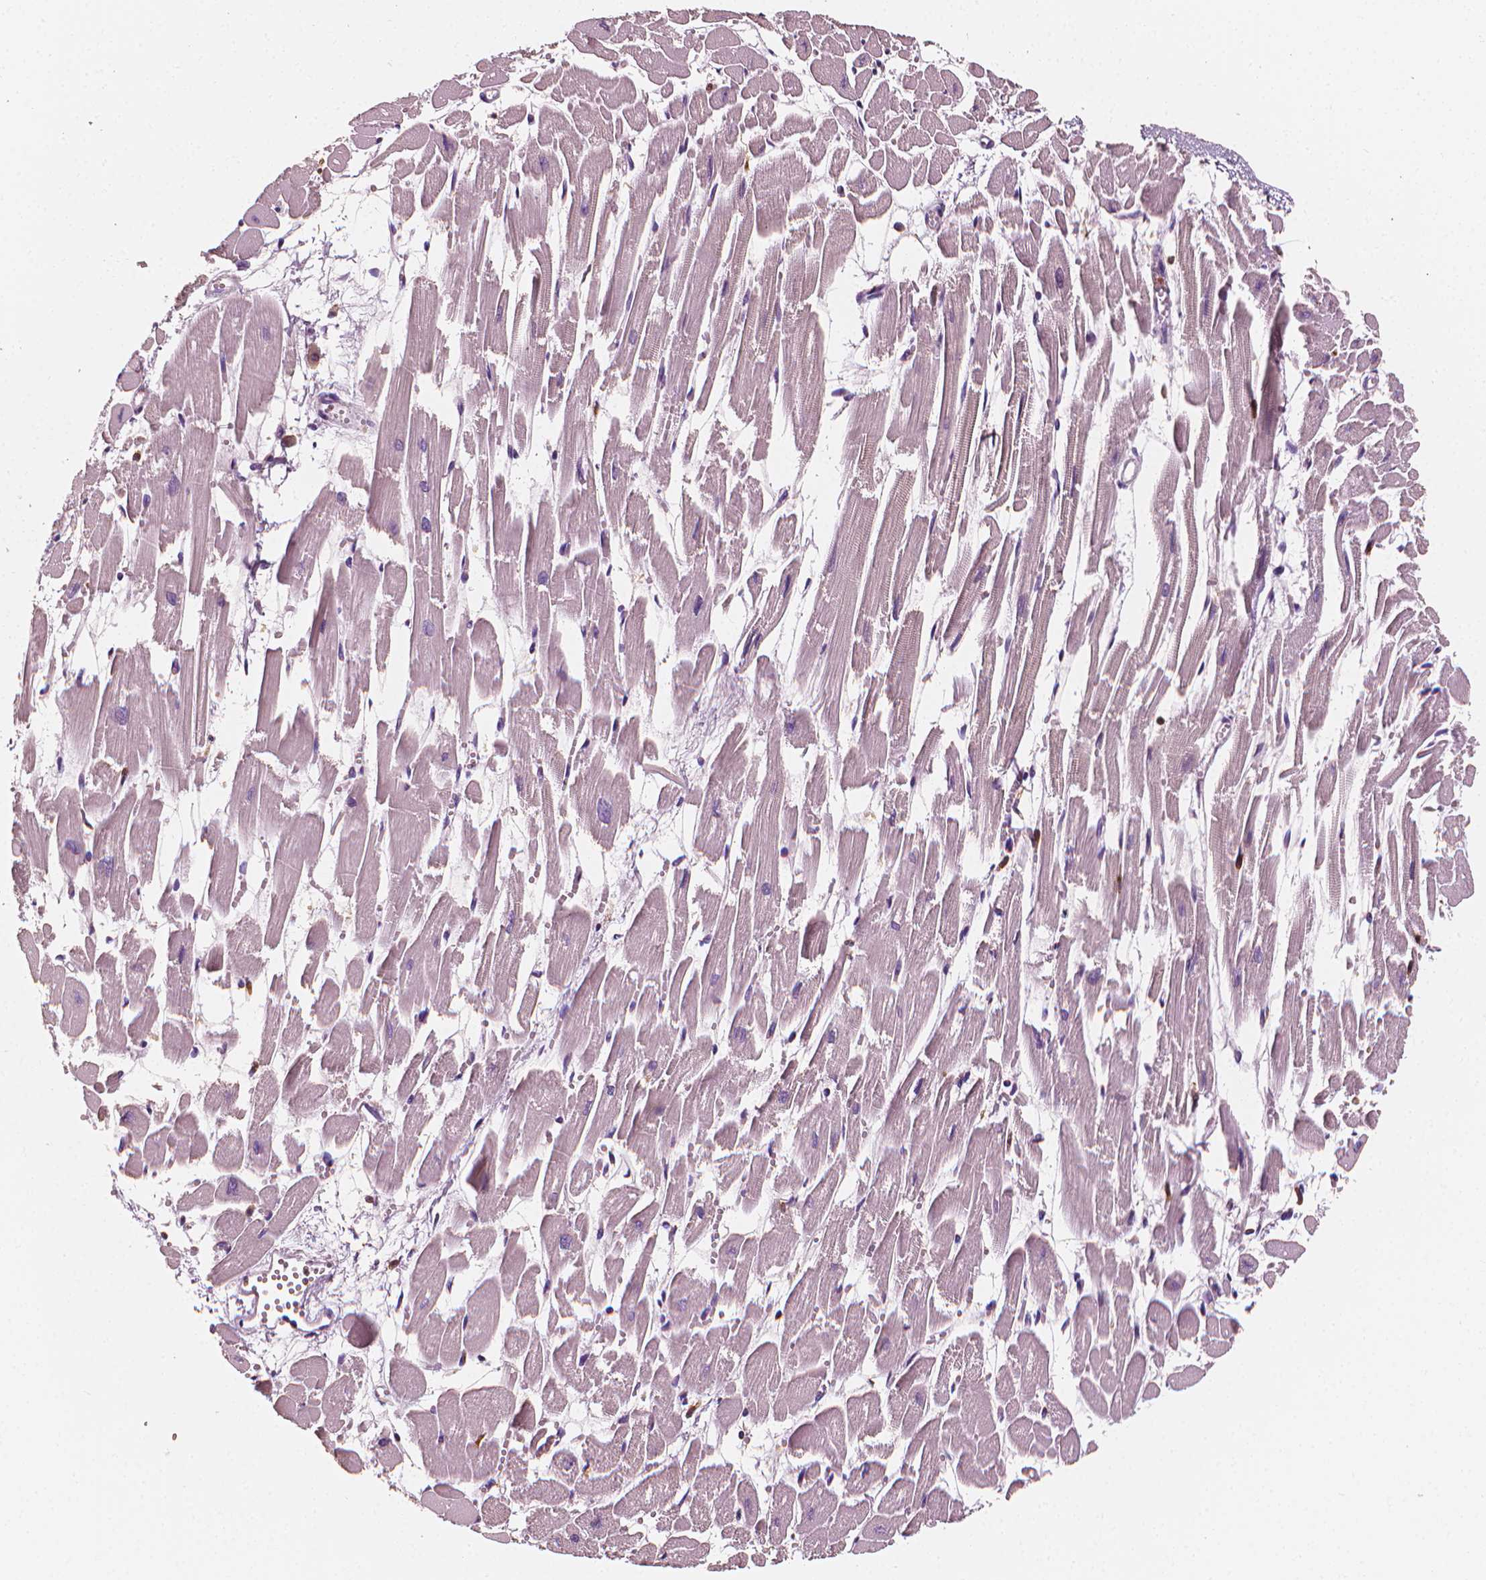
{"staining": {"intensity": "negative", "quantity": "none", "location": "none"}, "tissue": "heart muscle", "cell_type": "Cardiomyocytes", "image_type": "normal", "snomed": [{"axis": "morphology", "description": "Normal tissue, NOS"}, {"axis": "topography", "description": "Heart"}], "caption": "This is an immunohistochemistry histopathology image of benign human heart muscle. There is no staining in cardiomyocytes.", "gene": "PTPRC", "patient": {"sex": "female", "age": 52}}